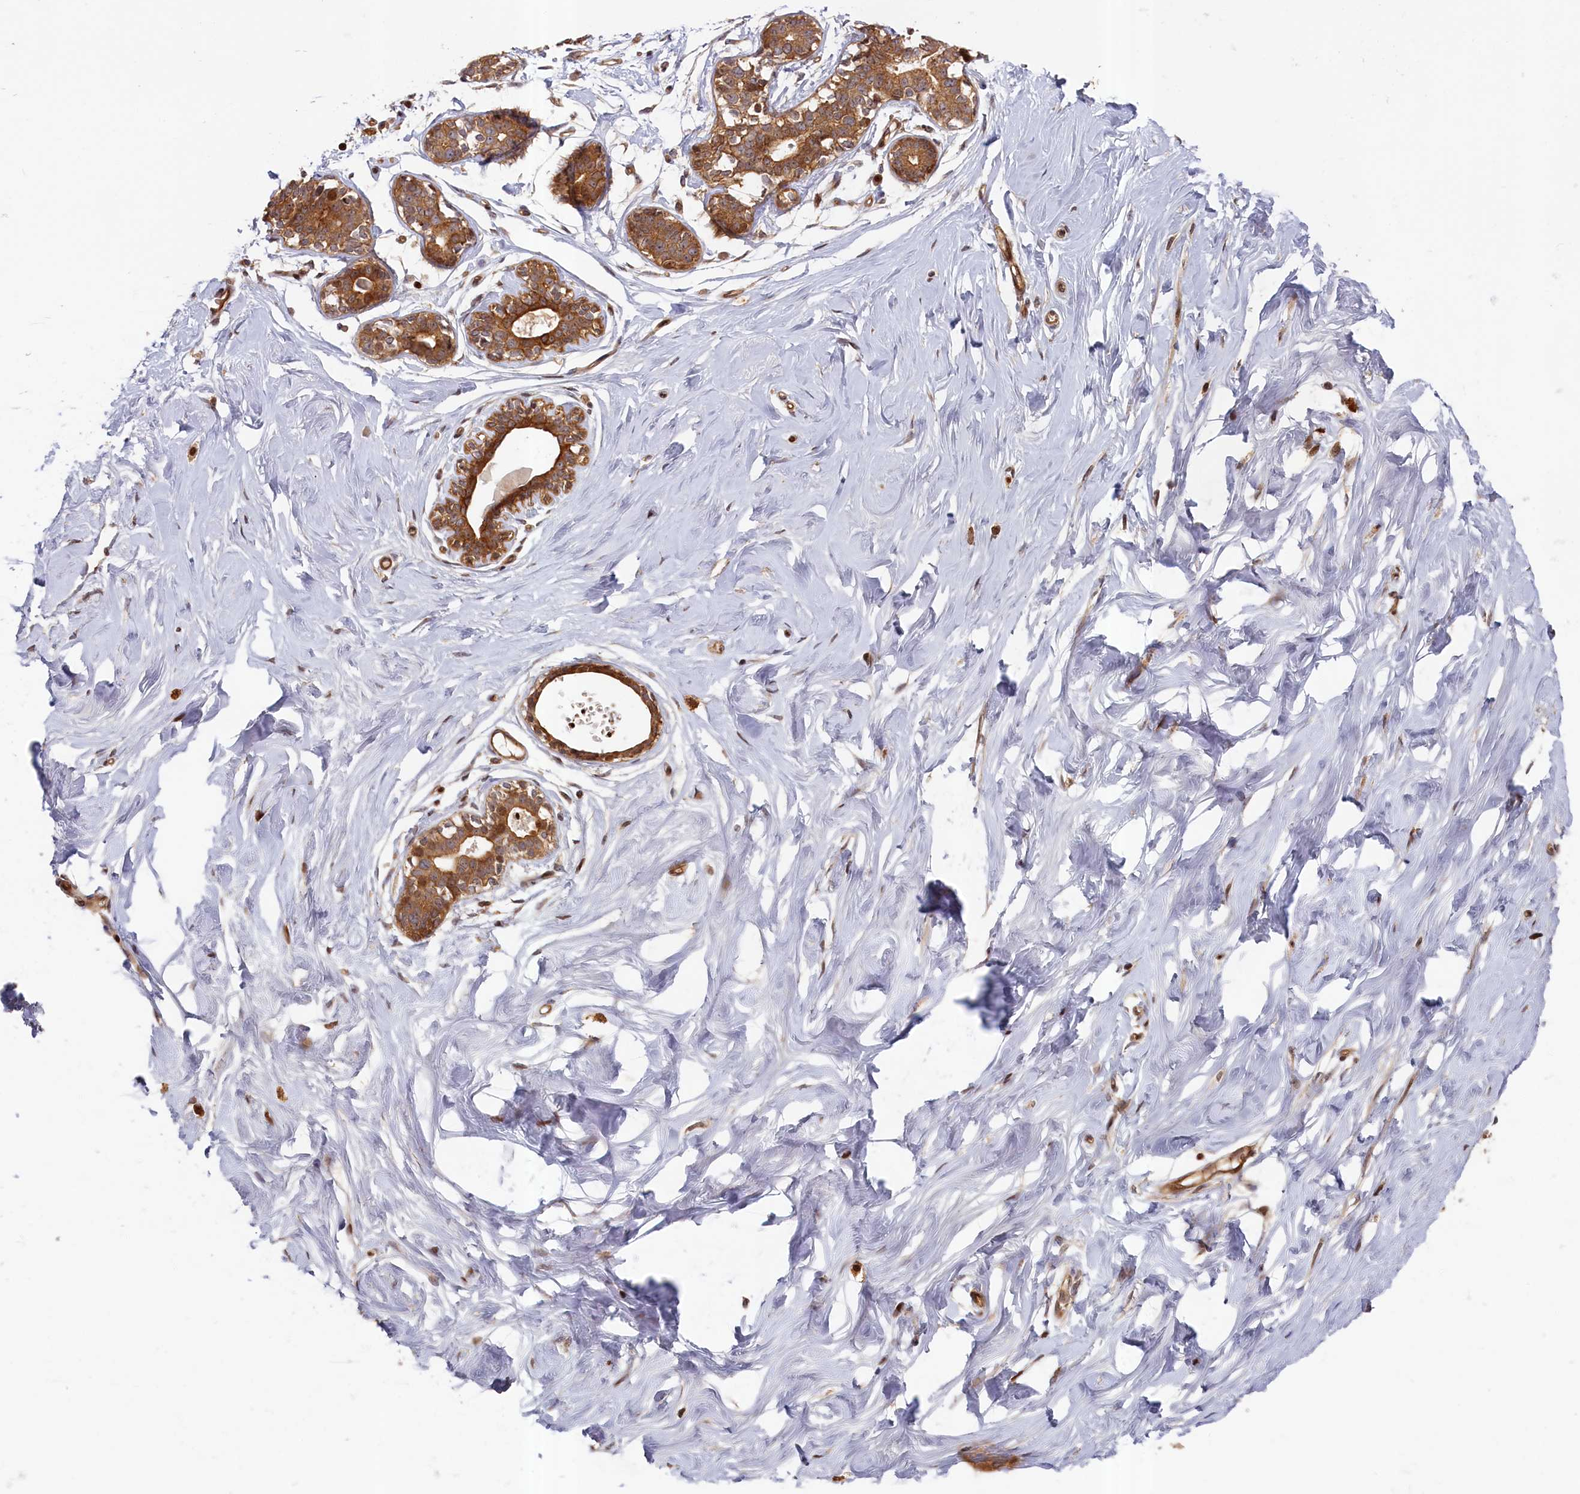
{"staining": {"intensity": "negative", "quantity": "none", "location": "none"}, "tissue": "breast", "cell_type": "Adipocytes", "image_type": "normal", "snomed": [{"axis": "morphology", "description": "Normal tissue, NOS"}, {"axis": "morphology", "description": "Adenoma, NOS"}, {"axis": "topography", "description": "Breast"}], "caption": "IHC micrograph of normal breast: human breast stained with DAB demonstrates no significant protein positivity in adipocytes. (Immunohistochemistry (ihc), brightfield microscopy, high magnification).", "gene": "CEP44", "patient": {"sex": "female", "age": 23}}